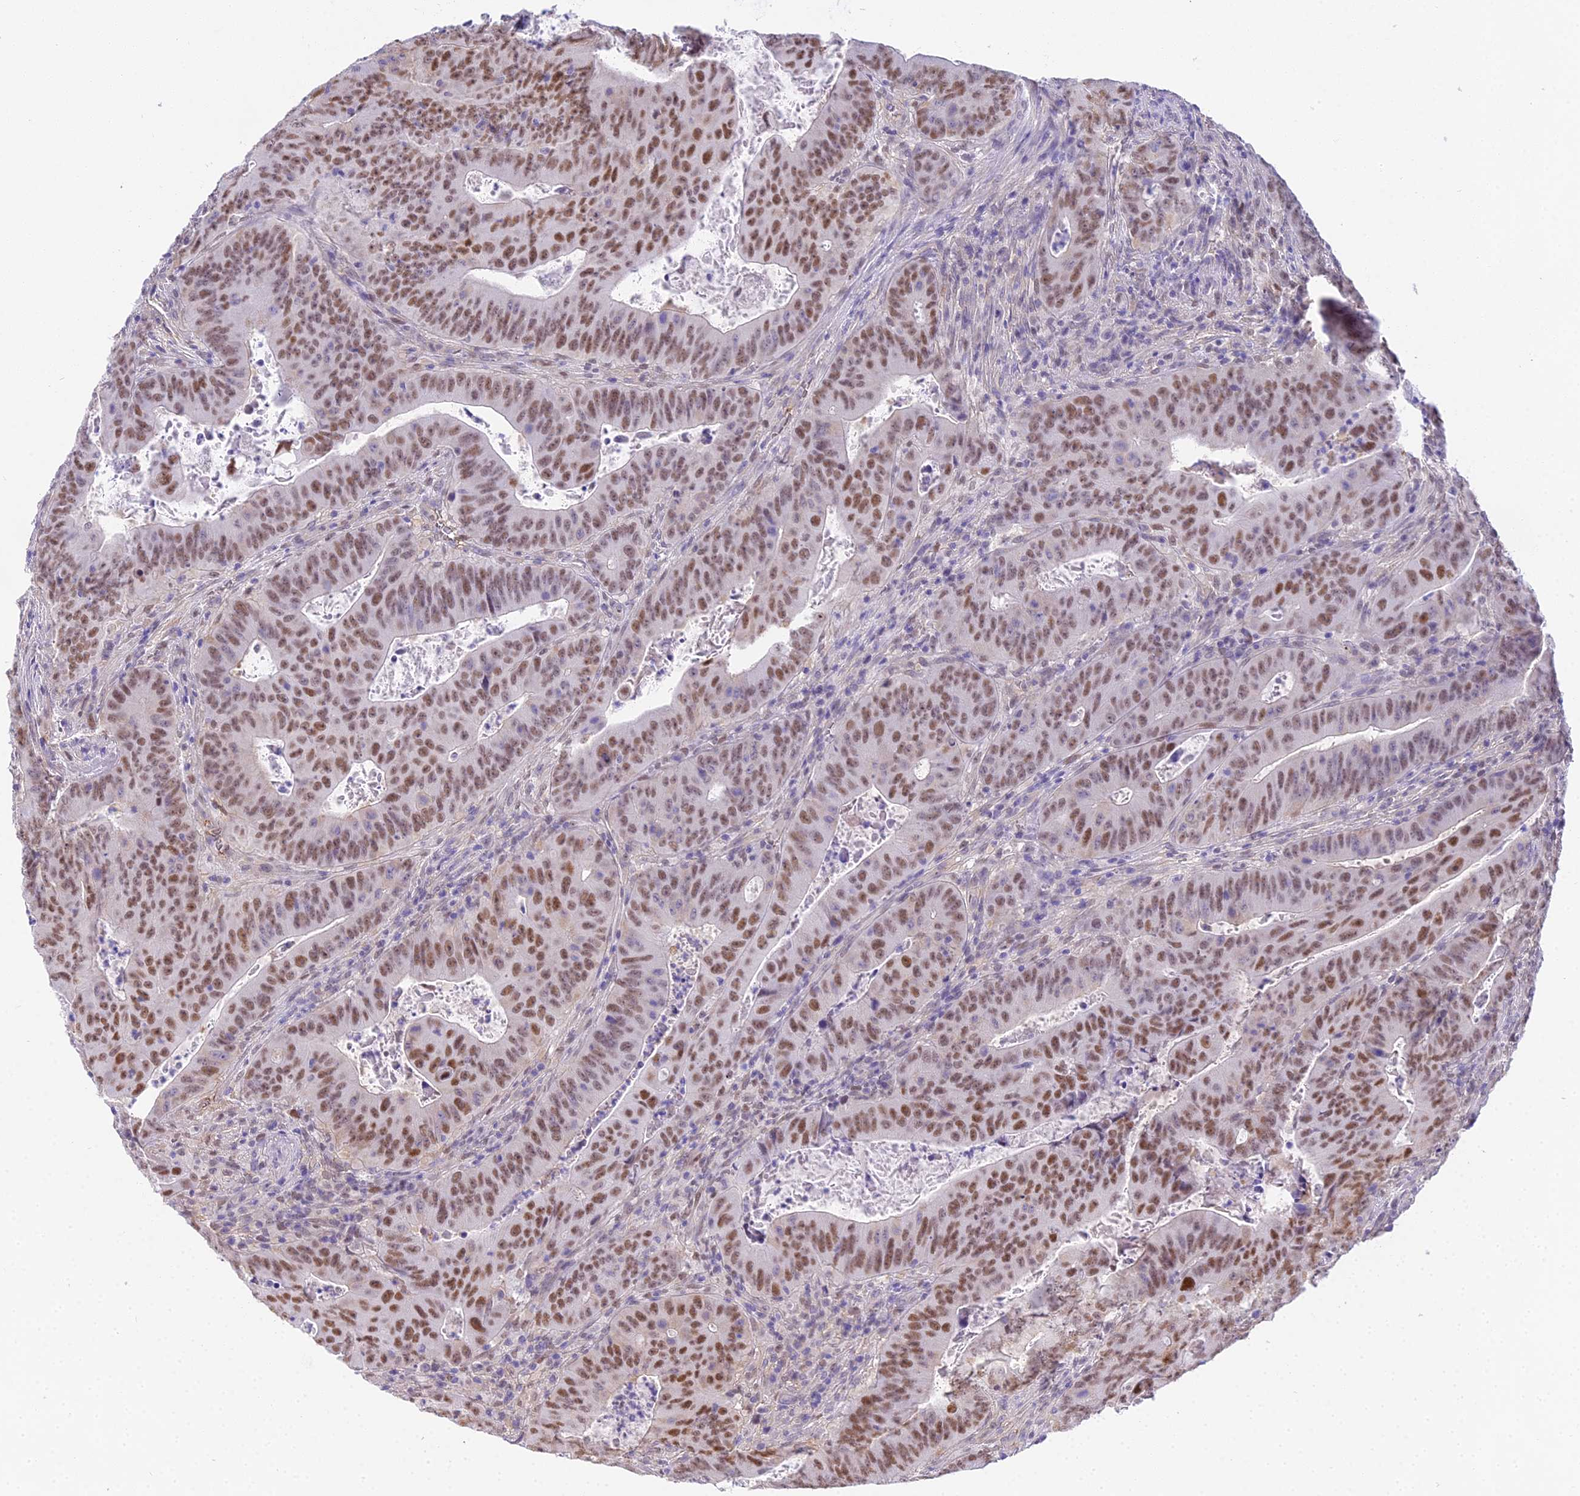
{"staining": {"intensity": "moderate", "quantity": ">75%", "location": "nuclear"}, "tissue": "colorectal cancer", "cell_type": "Tumor cells", "image_type": "cancer", "snomed": [{"axis": "morphology", "description": "Adenocarcinoma, NOS"}, {"axis": "topography", "description": "Rectum"}], "caption": "A micrograph of adenocarcinoma (colorectal) stained for a protein reveals moderate nuclear brown staining in tumor cells.", "gene": "MAT2A", "patient": {"sex": "female", "age": 75}}